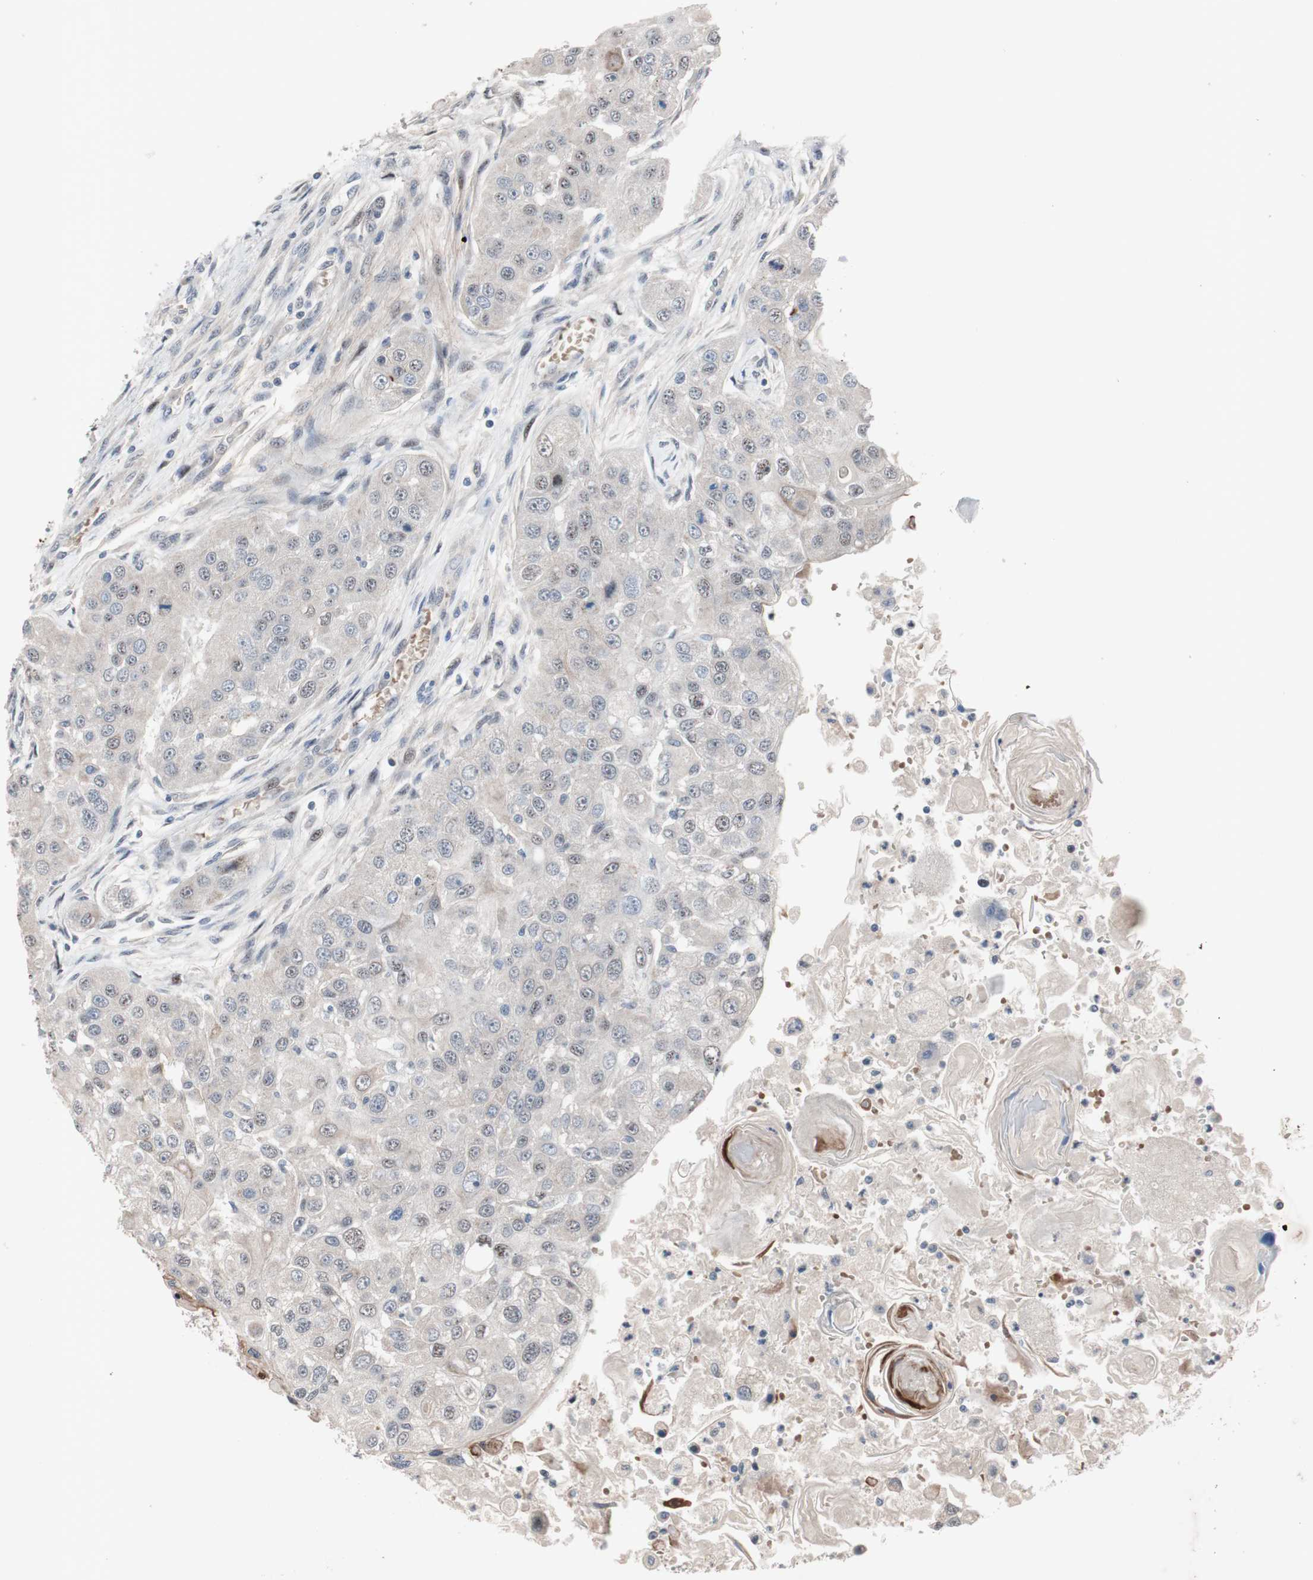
{"staining": {"intensity": "weak", "quantity": "25%-75%", "location": "nuclear"}, "tissue": "head and neck cancer", "cell_type": "Tumor cells", "image_type": "cancer", "snomed": [{"axis": "morphology", "description": "Normal tissue, NOS"}, {"axis": "morphology", "description": "Squamous cell carcinoma, NOS"}, {"axis": "topography", "description": "Skeletal muscle"}, {"axis": "topography", "description": "Head-Neck"}], "caption": "Approximately 25%-75% of tumor cells in squamous cell carcinoma (head and neck) demonstrate weak nuclear protein expression as visualized by brown immunohistochemical staining.", "gene": "SOX7", "patient": {"sex": "male", "age": 51}}